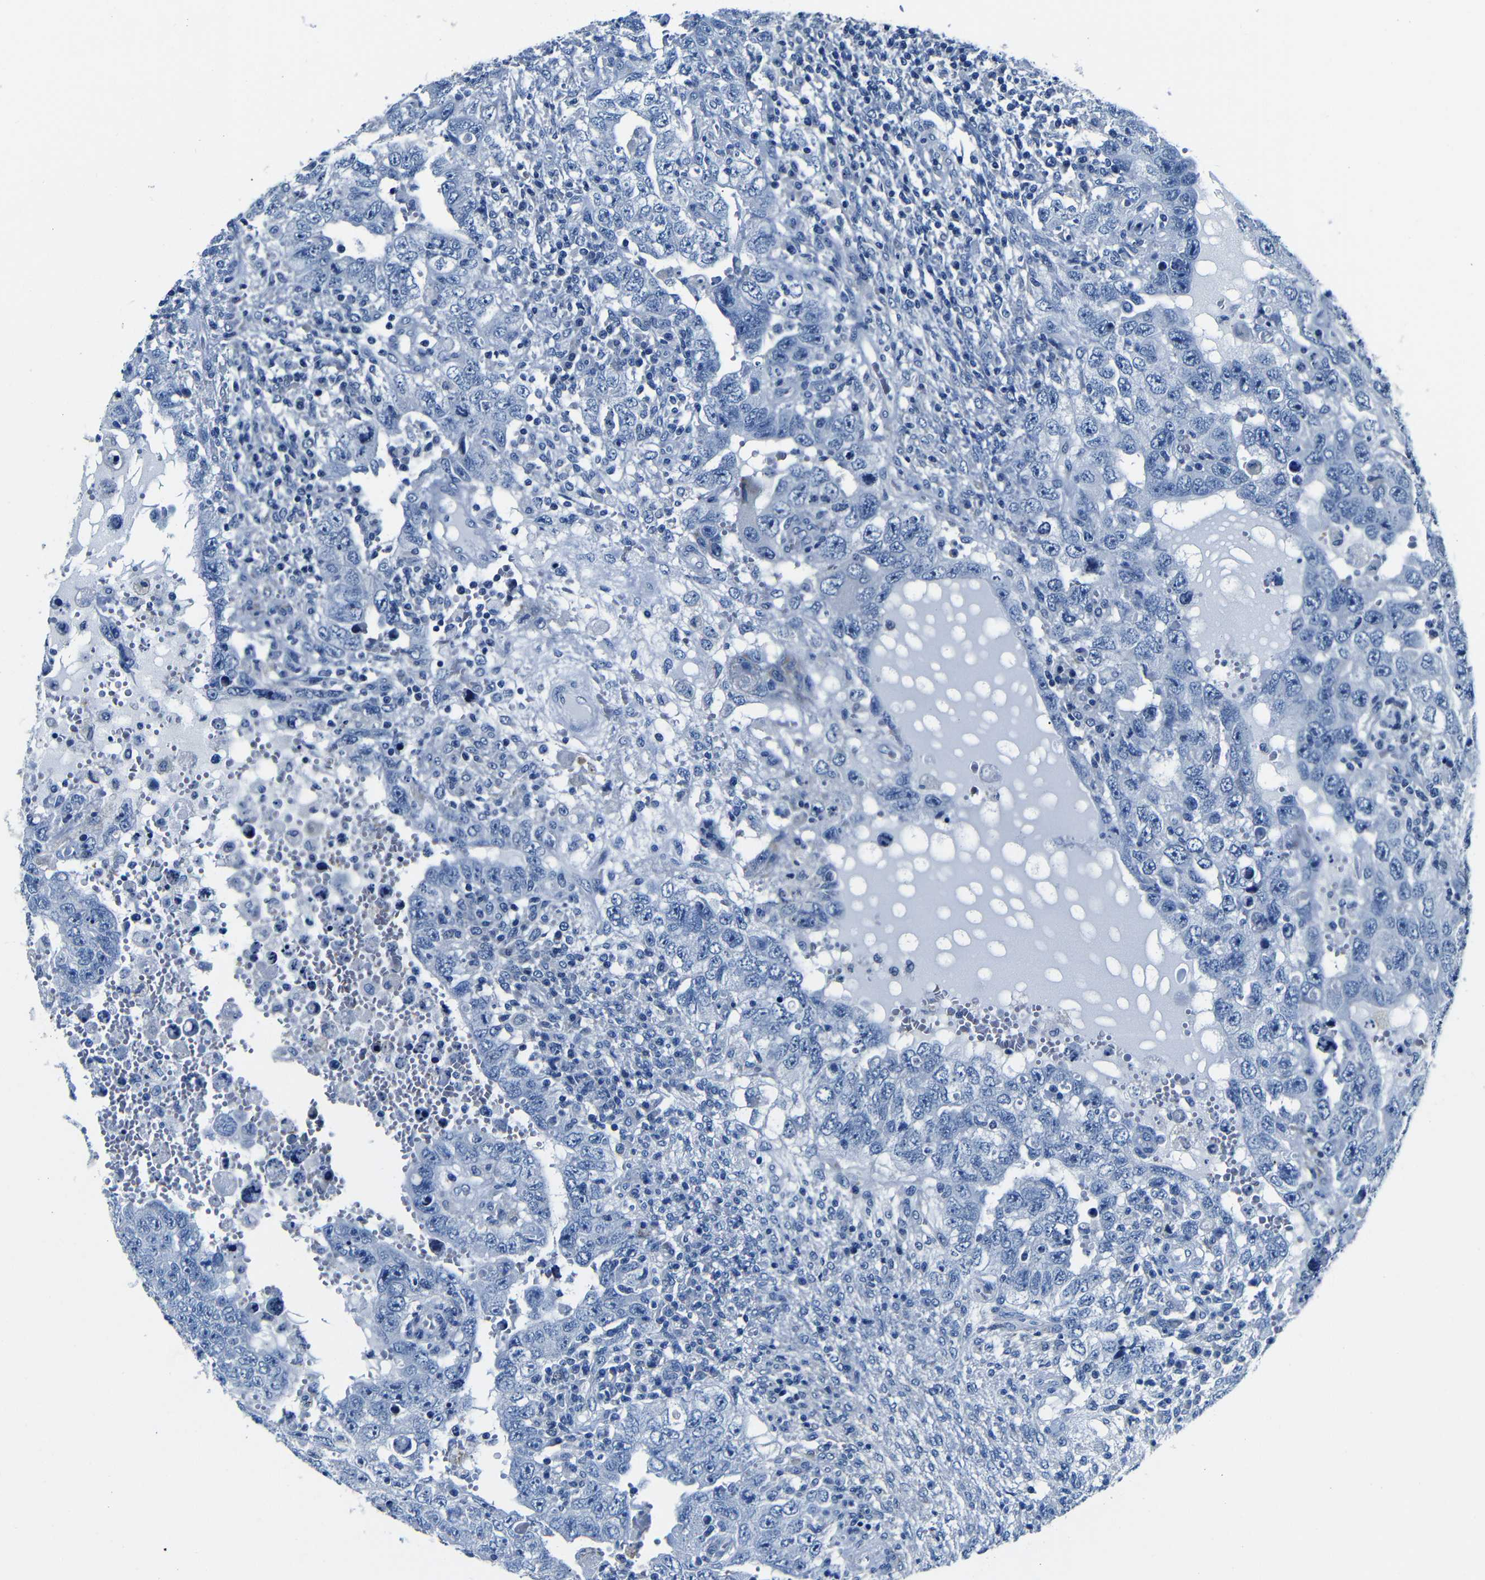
{"staining": {"intensity": "negative", "quantity": "none", "location": "none"}, "tissue": "testis cancer", "cell_type": "Tumor cells", "image_type": "cancer", "snomed": [{"axis": "morphology", "description": "Carcinoma, Embryonal, NOS"}, {"axis": "topography", "description": "Testis"}], "caption": "Tumor cells show no significant staining in testis embryonal carcinoma.", "gene": "TNFAIP1", "patient": {"sex": "male", "age": 26}}